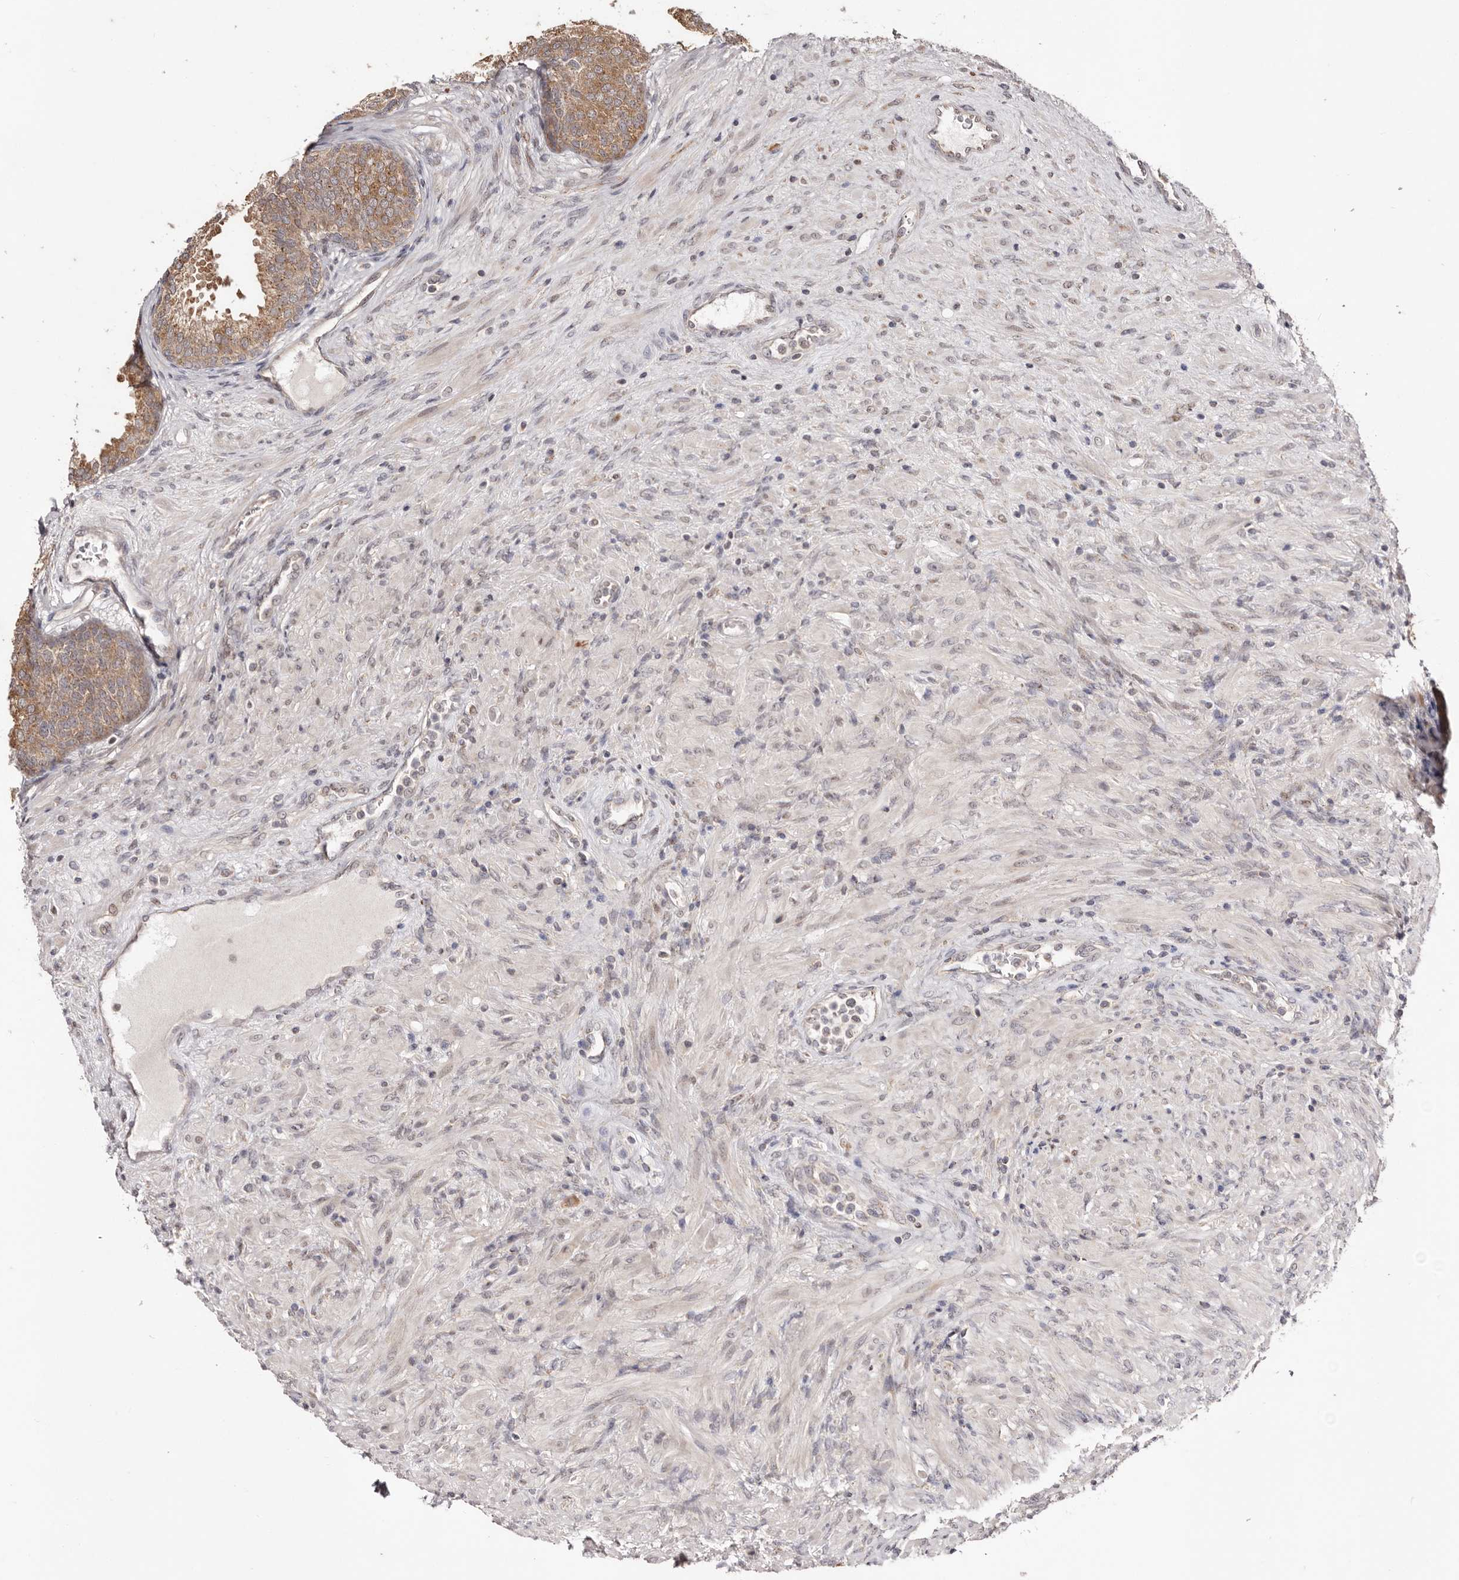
{"staining": {"intensity": "moderate", "quantity": ">75%", "location": "cytoplasmic/membranous"}, "tissue": "prostate", "cell_type": "Glandular cells", "image_type": "normal", "snomed": [{"axis": "morphology", "description": "Normal tissue, NOS"}, {"axis": "topography", "description": "Prostate"}], "caption": "This is an image of IHC staining of normal prostate, which shows moderate expression in the cytoplasmic/membranous of glandular cells.", "gene": "EGR3", "patient": {"sex": "male", "age": 76}}